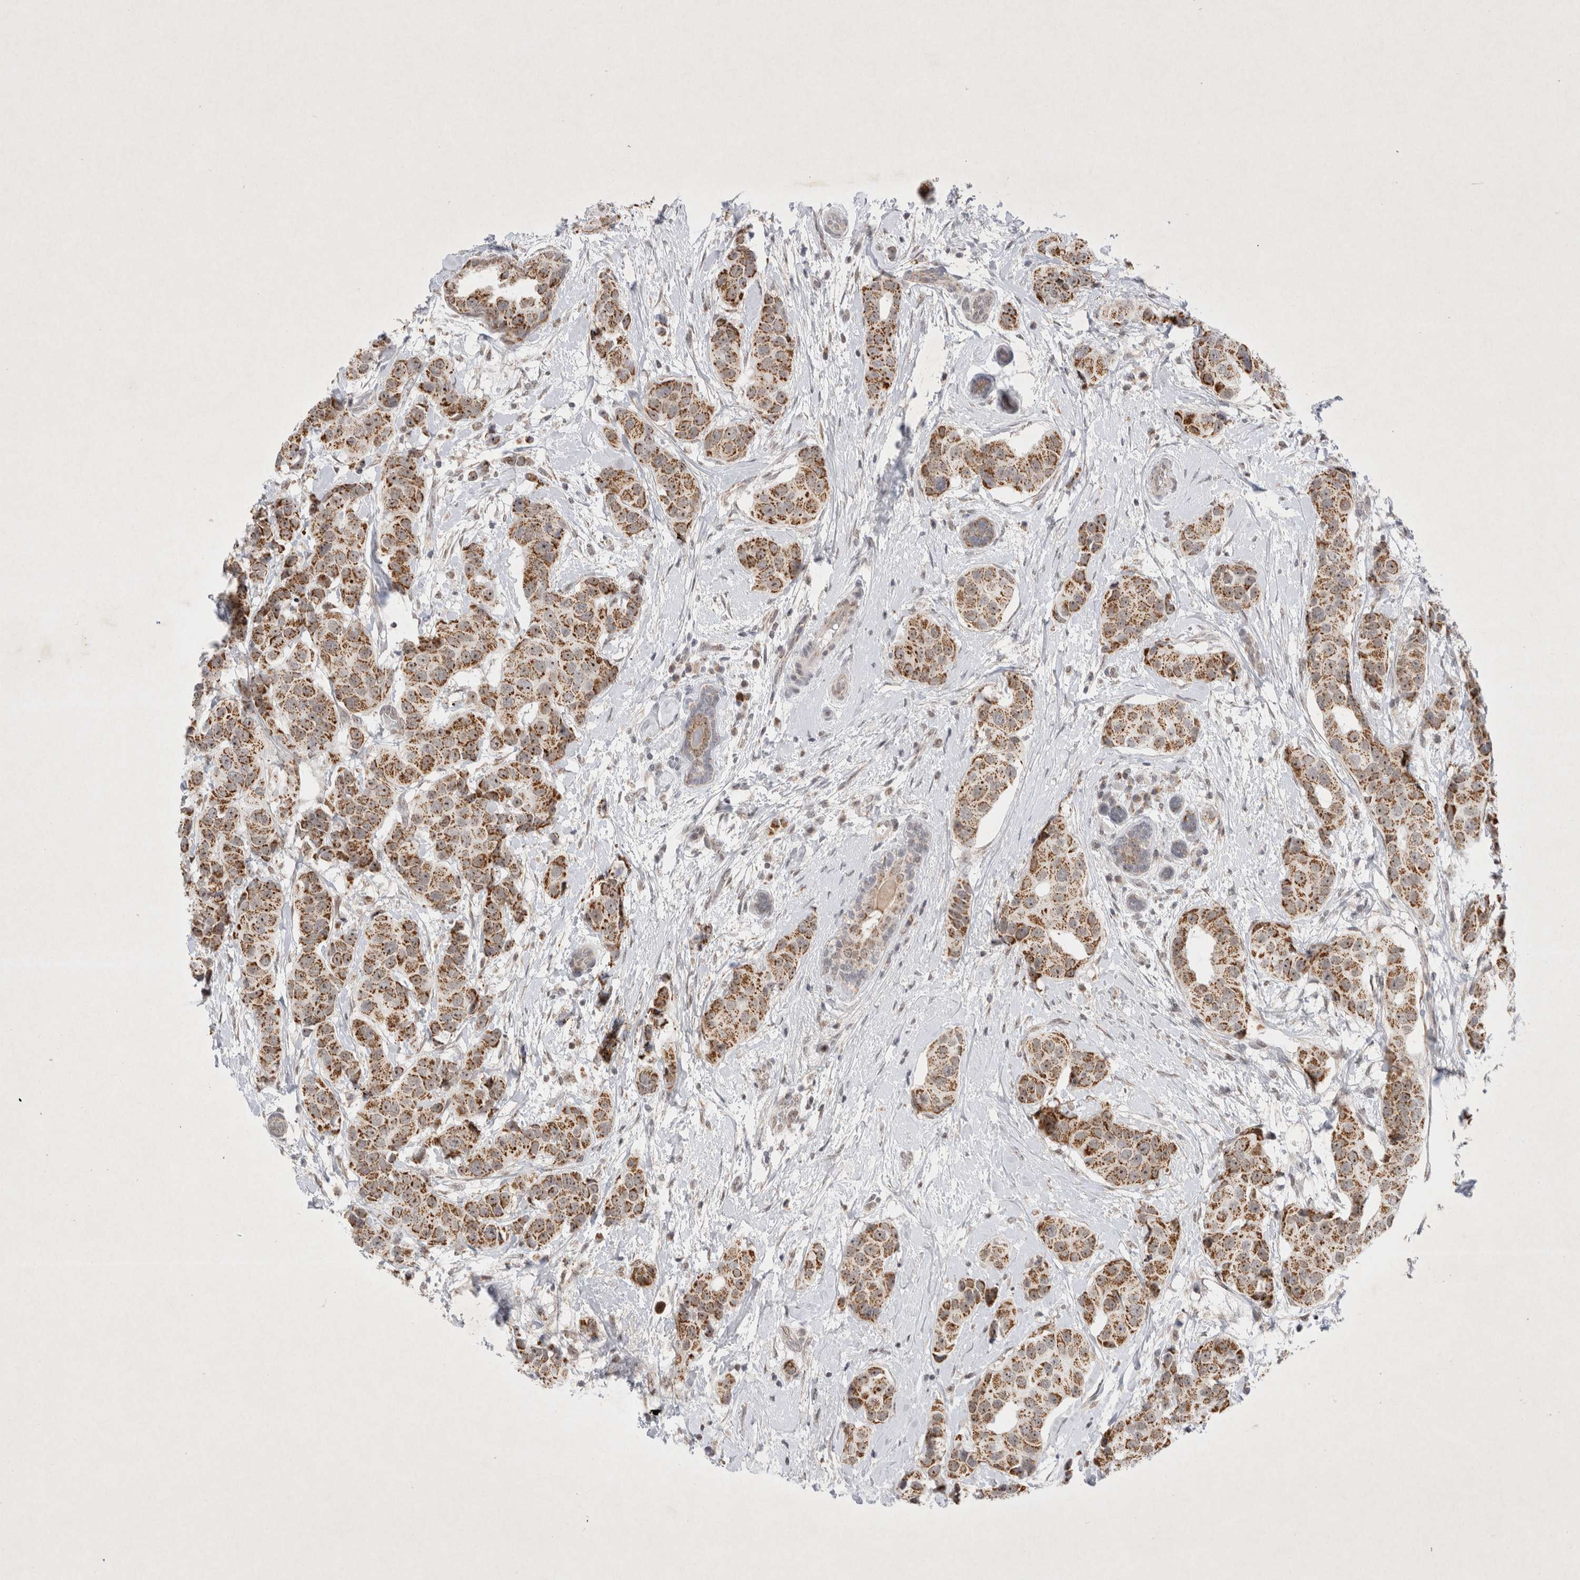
{"staining": {"intensity": "moderate", "quantity": ">75%", "location": "cytoplasmic/membranous"}, "tissue": "breast cancer", "cell_type": "Tumor cells", "image_type": "cancer", "snomed": [{"axis": "morphology", "description": "Normal tissue, NOS"}, {"axis": "morphology", "description": "Duct carcinoma"}, {"axis": "topography", "description": "Breast"}], "caption": "Immunohistochemical staining of breast intraductal carcinoma shows medium levels of moderate cytoplasmic/membranous protein staining in approximately >75% of tumor cells.", "gene": "MRPL37", "patient": {"sex": "female", "age": 39}}